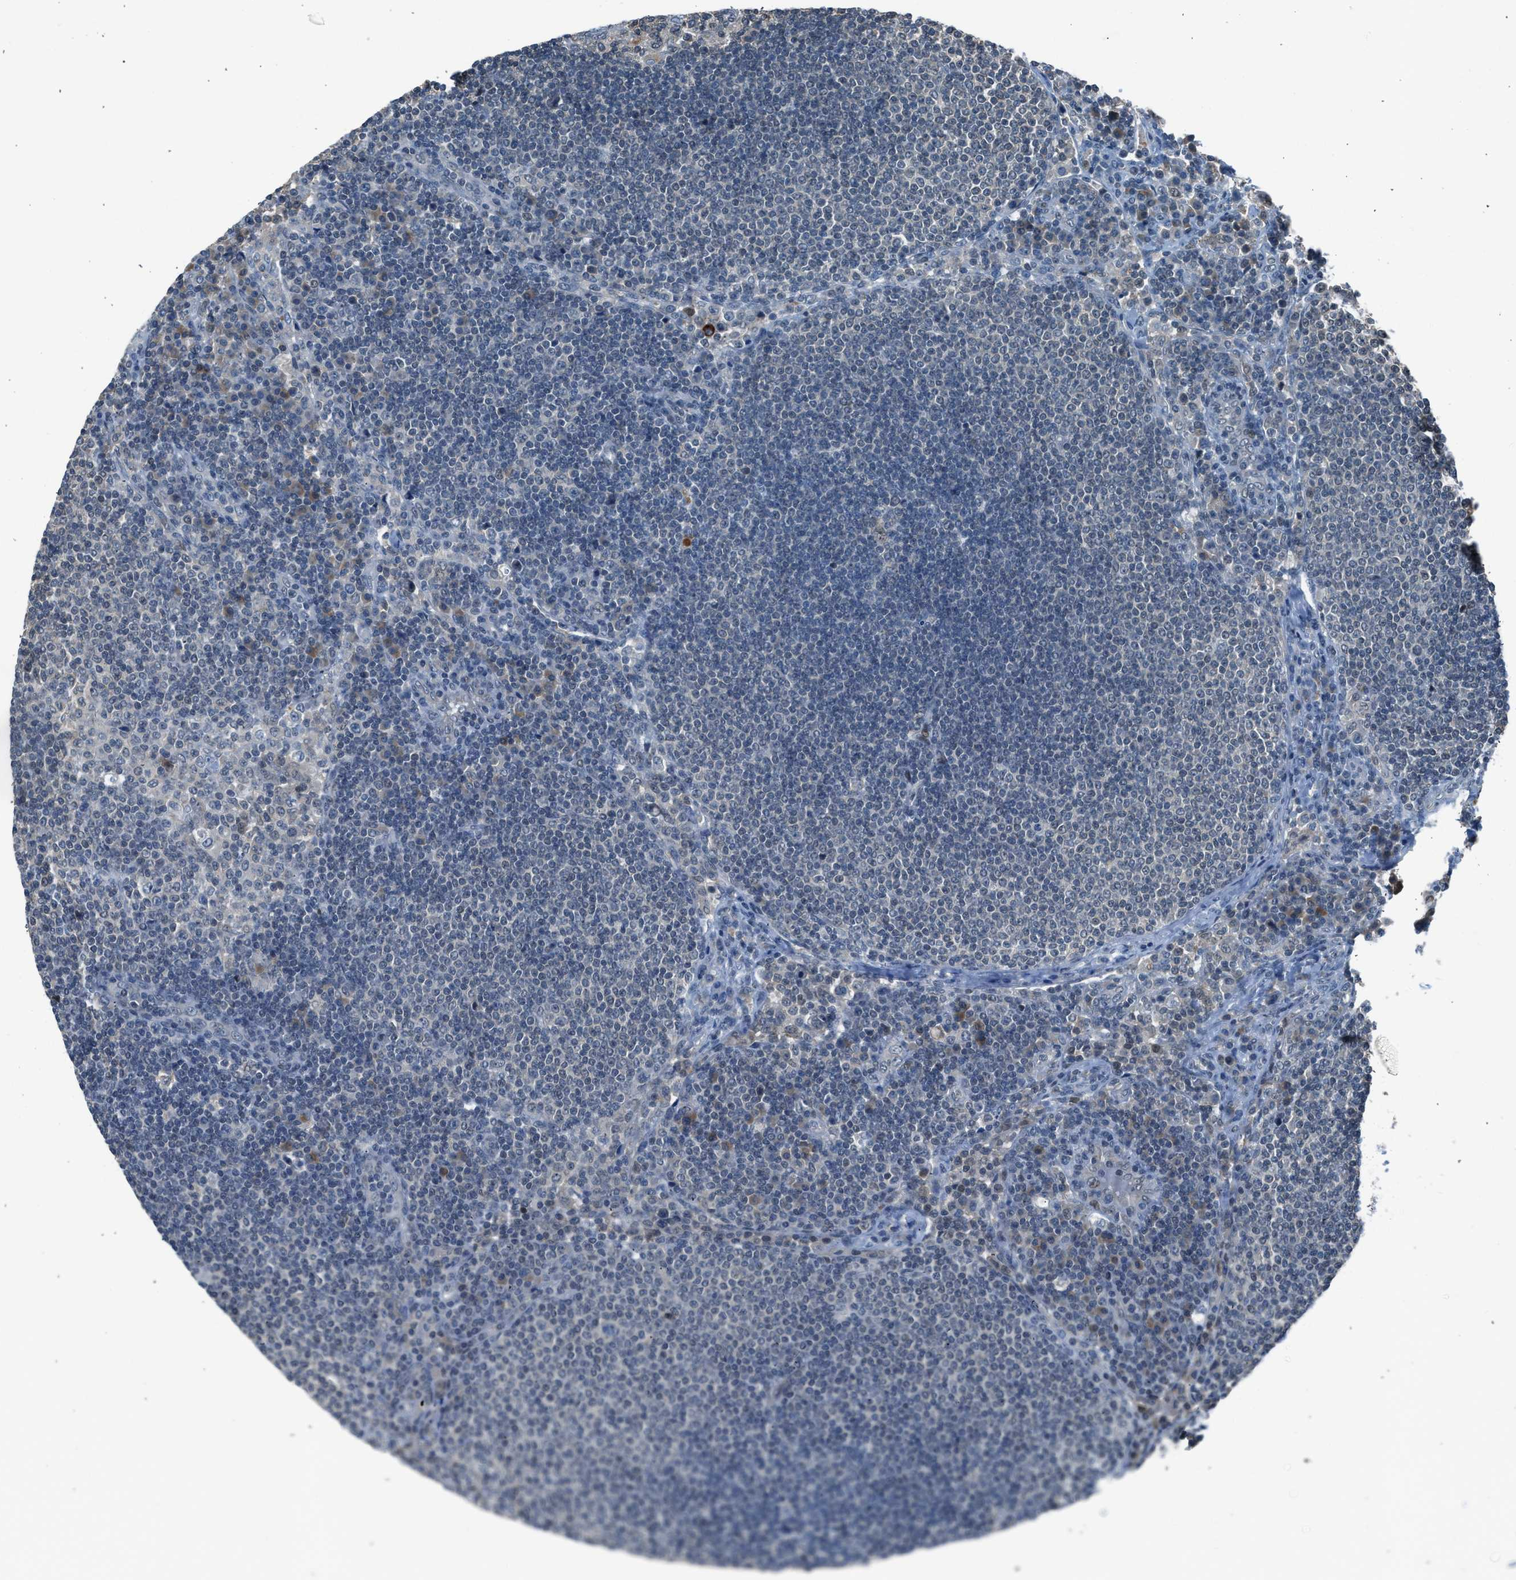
{"staining": {"intensity": "weak", "quantity": ">75%", "location": "cytoplasmic/membranous"}, "tissue": "lymph node", "cell_type": "Germinal center cells", "image_type": "normal", "snomed": [{"axis": "morphology", "description": "Normal tissue, NOS"}, {"axis": "topography", "description": "Lymph node"}], "caption": "An IHC micrograph of normal tissue is shown. Protein staining in brown highlights weak cytoplasmic/membranous positivity in lymph node within germinal center cells.", "gene": "LMLN", "patient": {"sex": "female", "age": 53}}